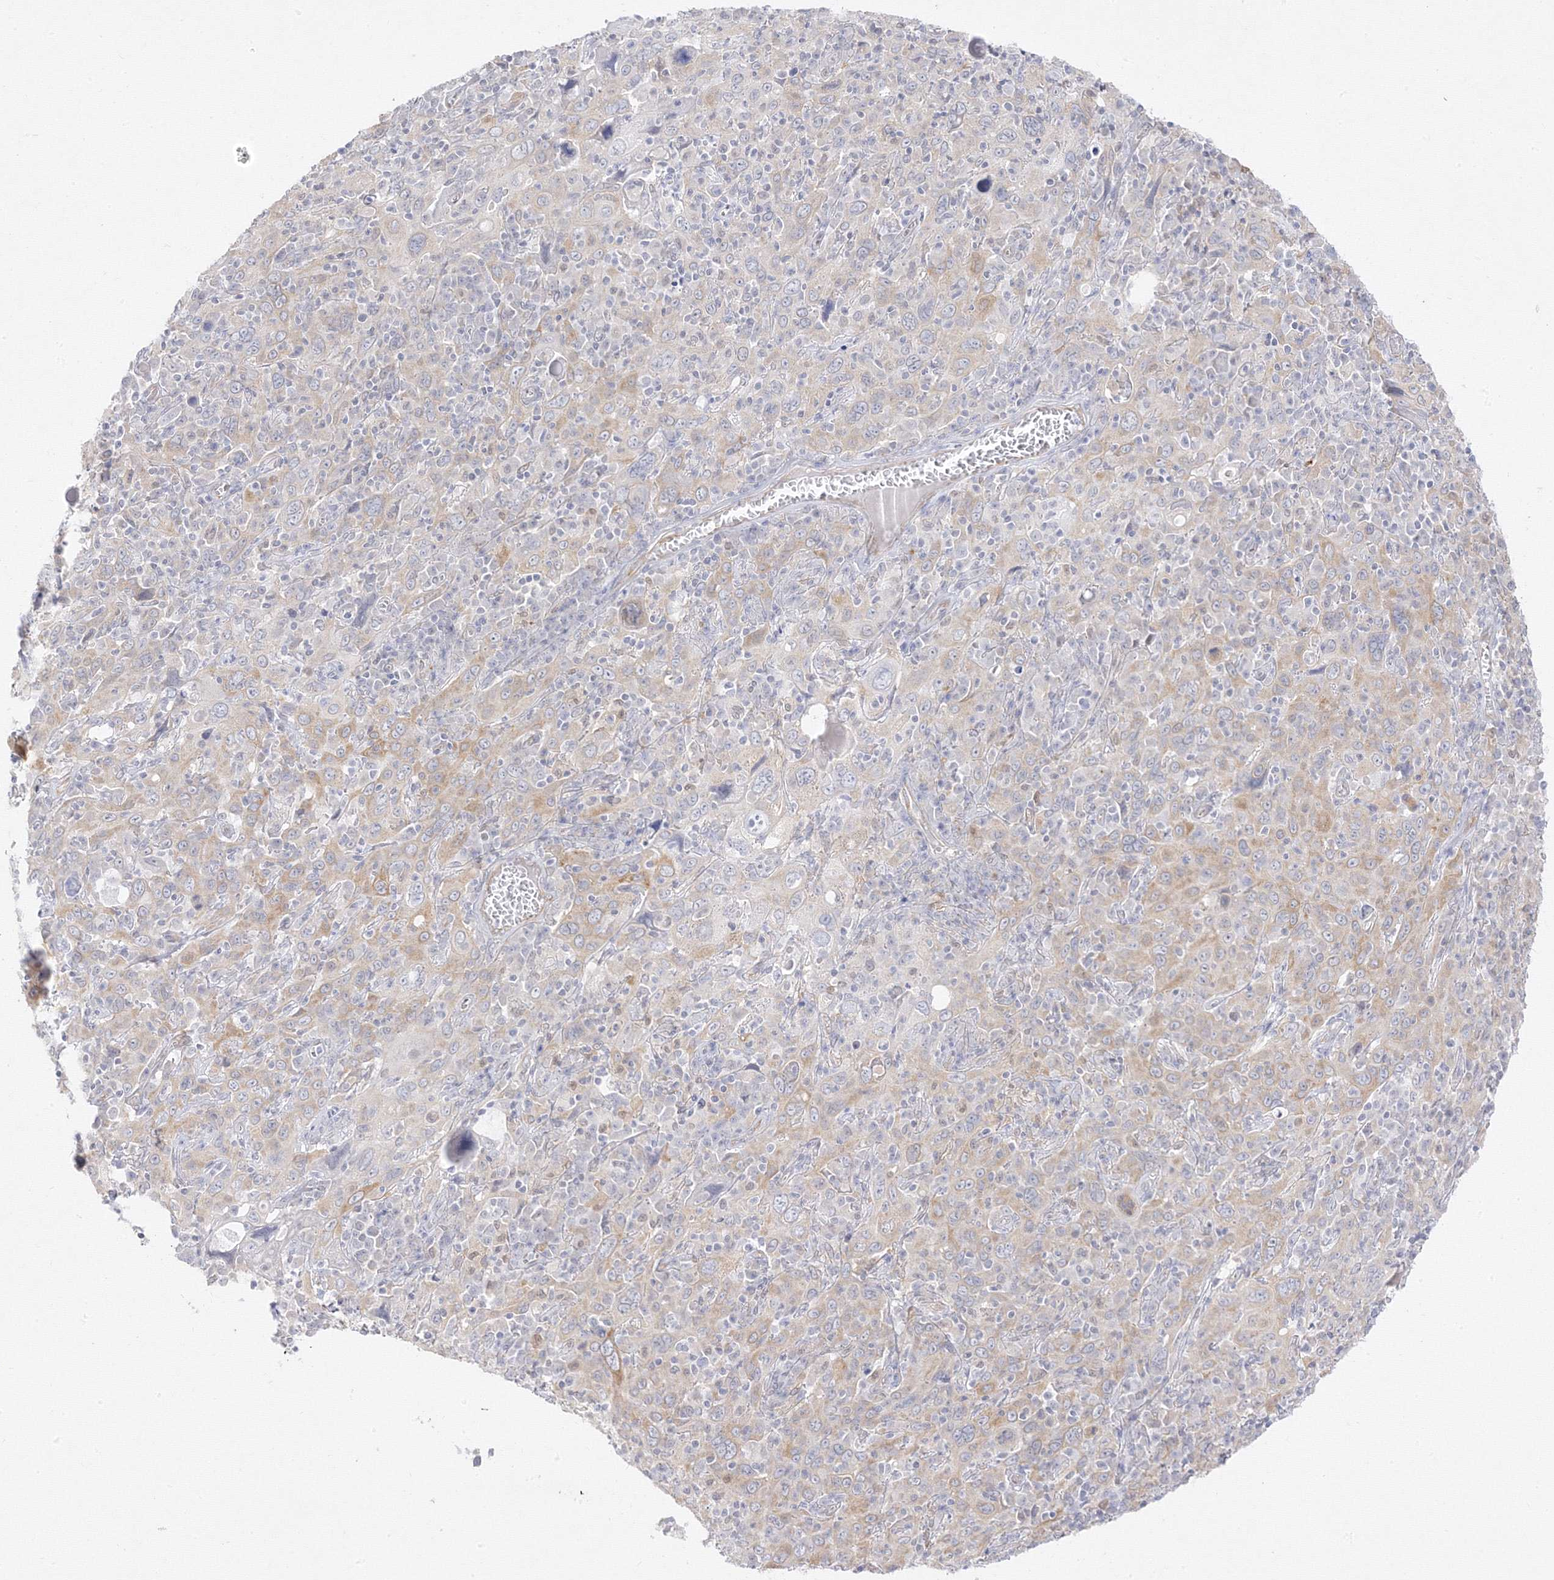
{"staining": {"intensity": "weak", "quantity": "<25%", "location": "cytoplasmic/membranous"}, "tissue": "cervical cancer", "cell_type": "Tumor cells", "image_type": "cancer", "snomed": [{"axis": "morphology", "description": "Squamous cell carcinoma, NOS"}, {"axis": "topography", "description": "Cervix"}], "caption": "Photomicrograph shows no protein positivity in tumor cells of cervical cancer (squamous cell carcinoma) tissue.", "gene": "C2CD2", "patient": {"sex": "female", "age": 46}}